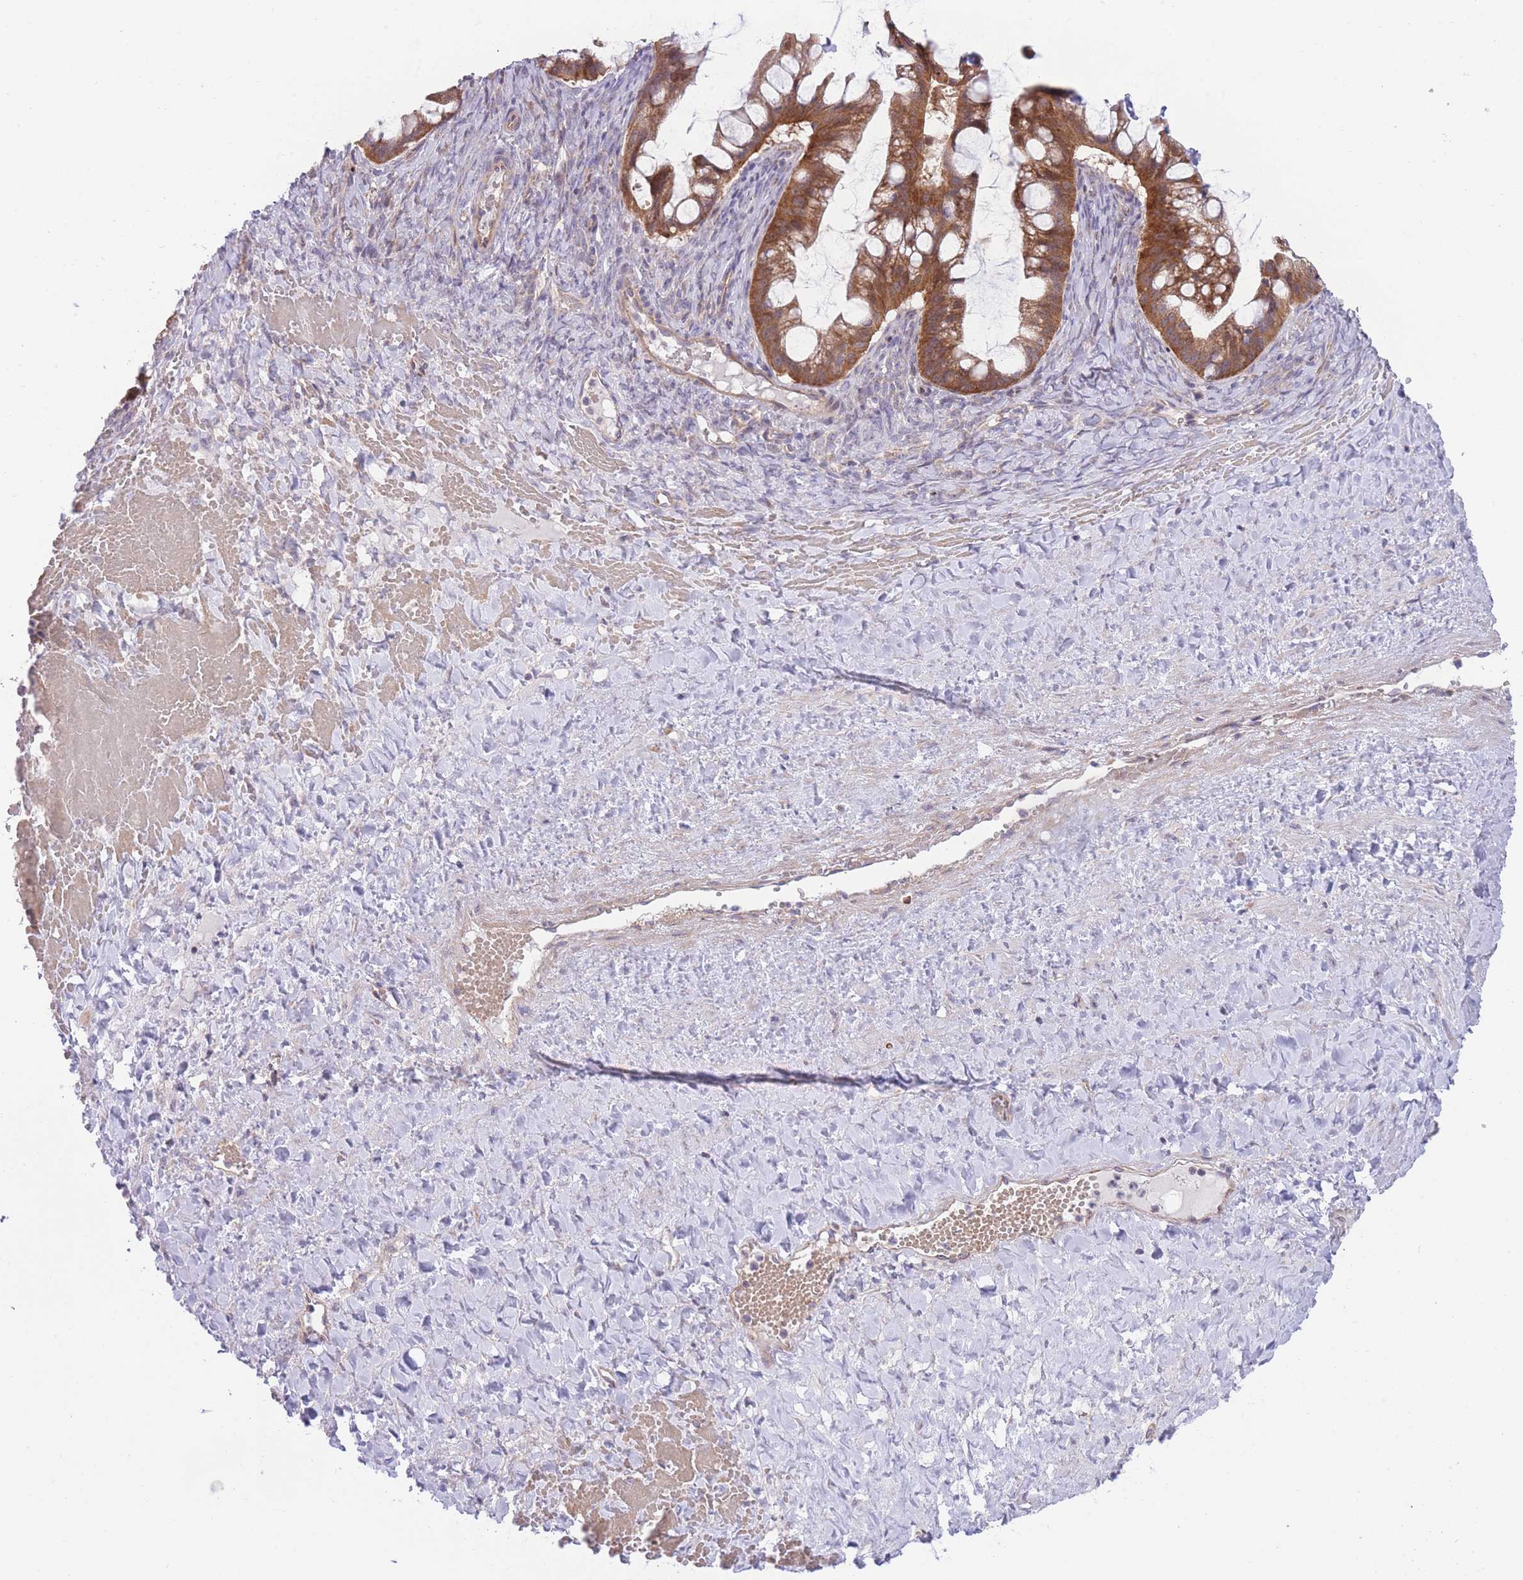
{"staining": {"intensity": "moderate", "quantity": ">75%", "location": "cytoplasmic/membranous"}, "tissue": "ovarian cancer", "cell_type": "Tumor cells", "image_type": "cancer", "snomed": [{"axis": "morphology", "description": "Cystadenocarcinoma, mucinous, NOS"}, {"axis": "topography", "description": "Ovary"}], "caption": "Protein expression analysis of ovarian cancer (mucinous cystadenocarcinoma) shows moderate cytoplasmic/membranous expression in about >75% of tumor cells.", "gene": "BOLA2B", "patient": {"sex": "female", "age": 73}}